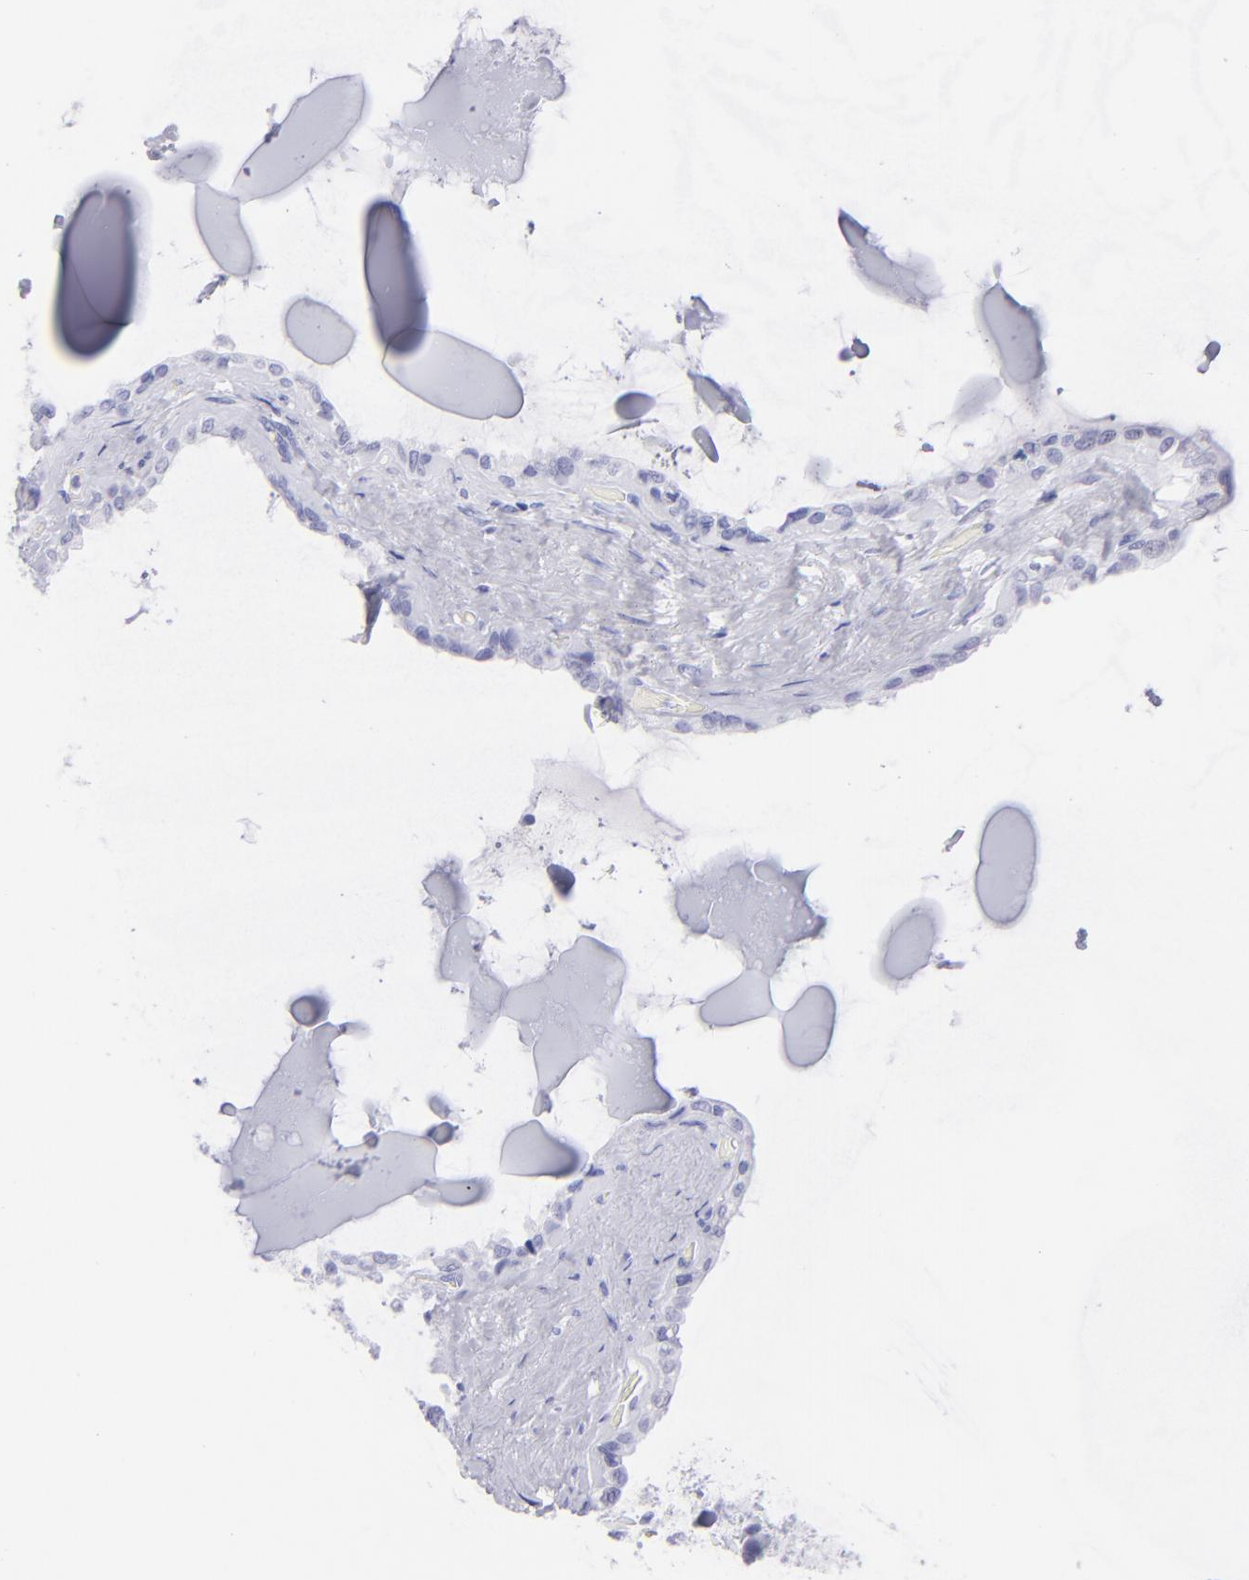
{"staining": {"intensity": "negative", "quantity": "none", "location": "none"}, "tissue": "seminal vesicle", "cell_type": "Glandular cells", "image_type": "normal", "snomed": [{"axis": "morphology", "description": "Normal tissue, NOS"}, {"axis": "morphology", "description": "Inflammation, NOS"}, {"axis": "topography", "description": "Urinary bladder"}, {"axis": "topography", "description": "Prostate"}, {"axis": "topography", "description": "Seminal veicle"}], "caption": "Micrograph shows no significant protein positivity in glandular cells of unremarkable seminal vesicle. Brightfield microscopy of immunohistochemistry stained with DAB (3,3'-diaminobenzidine) (brown) and hematoxylin (blue), captured at high magnification.", "gene": "SLC1A2", "patient": {"sex": "male", "age": 82}}